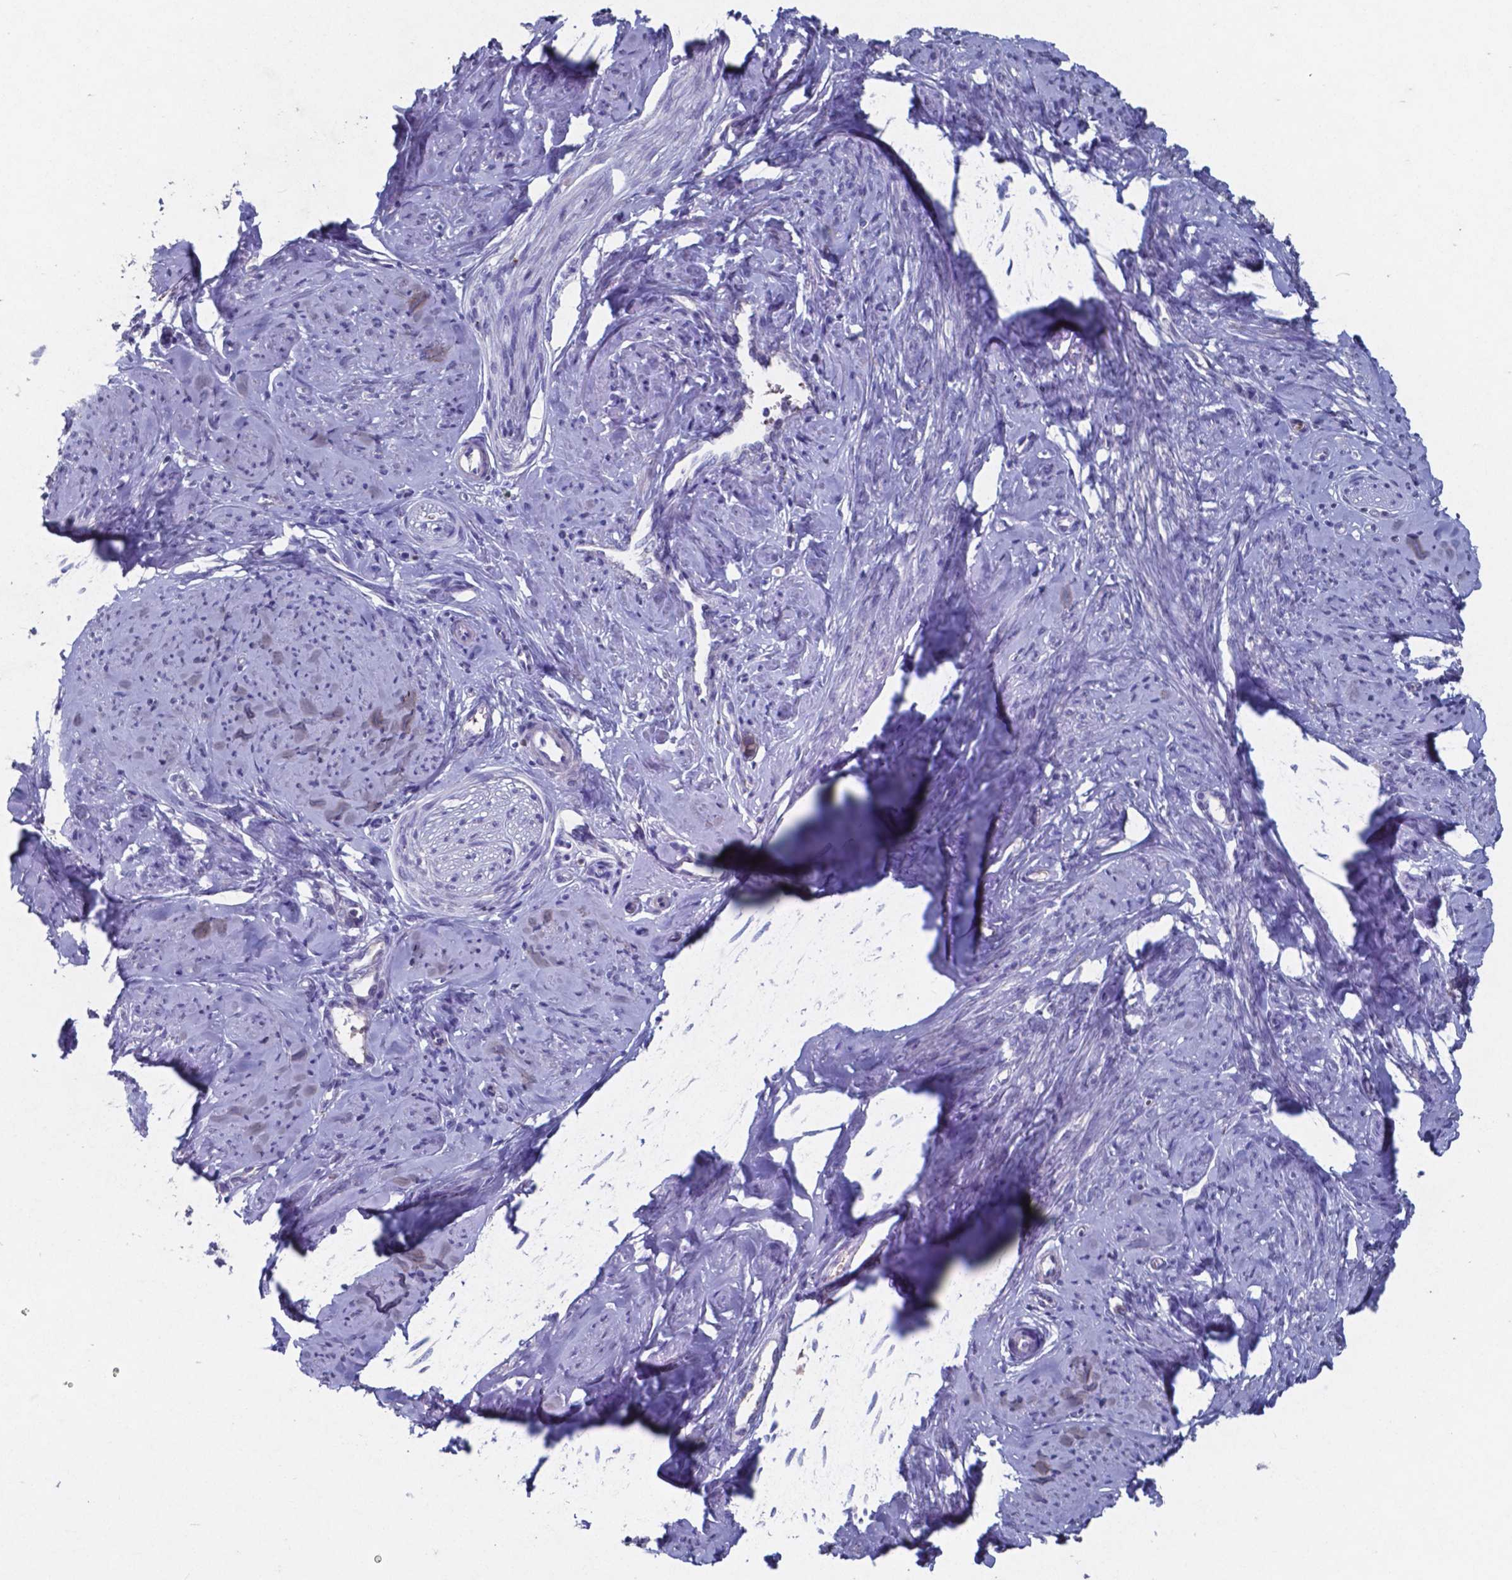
{"staining": {"intensity": "negative", "quantity": "none", "location": "none"}, "tissue": "smooth muscle", "cell_type": "Smooth muscle cells", "image_type": "normal", "snomed": [{"axis": "morphology", "description": "Normal tissue, NOS"}, {"axis": "topography", "description": "Smooth muscle"}], "caption": "Immunohistochemical staining of benign human smooth muscle exhibits no significant expression in smooth muscle cells. (DAB IHC, high magnification).", "gene": "TTR", "patient": {"sex": "female", "age": 48}}